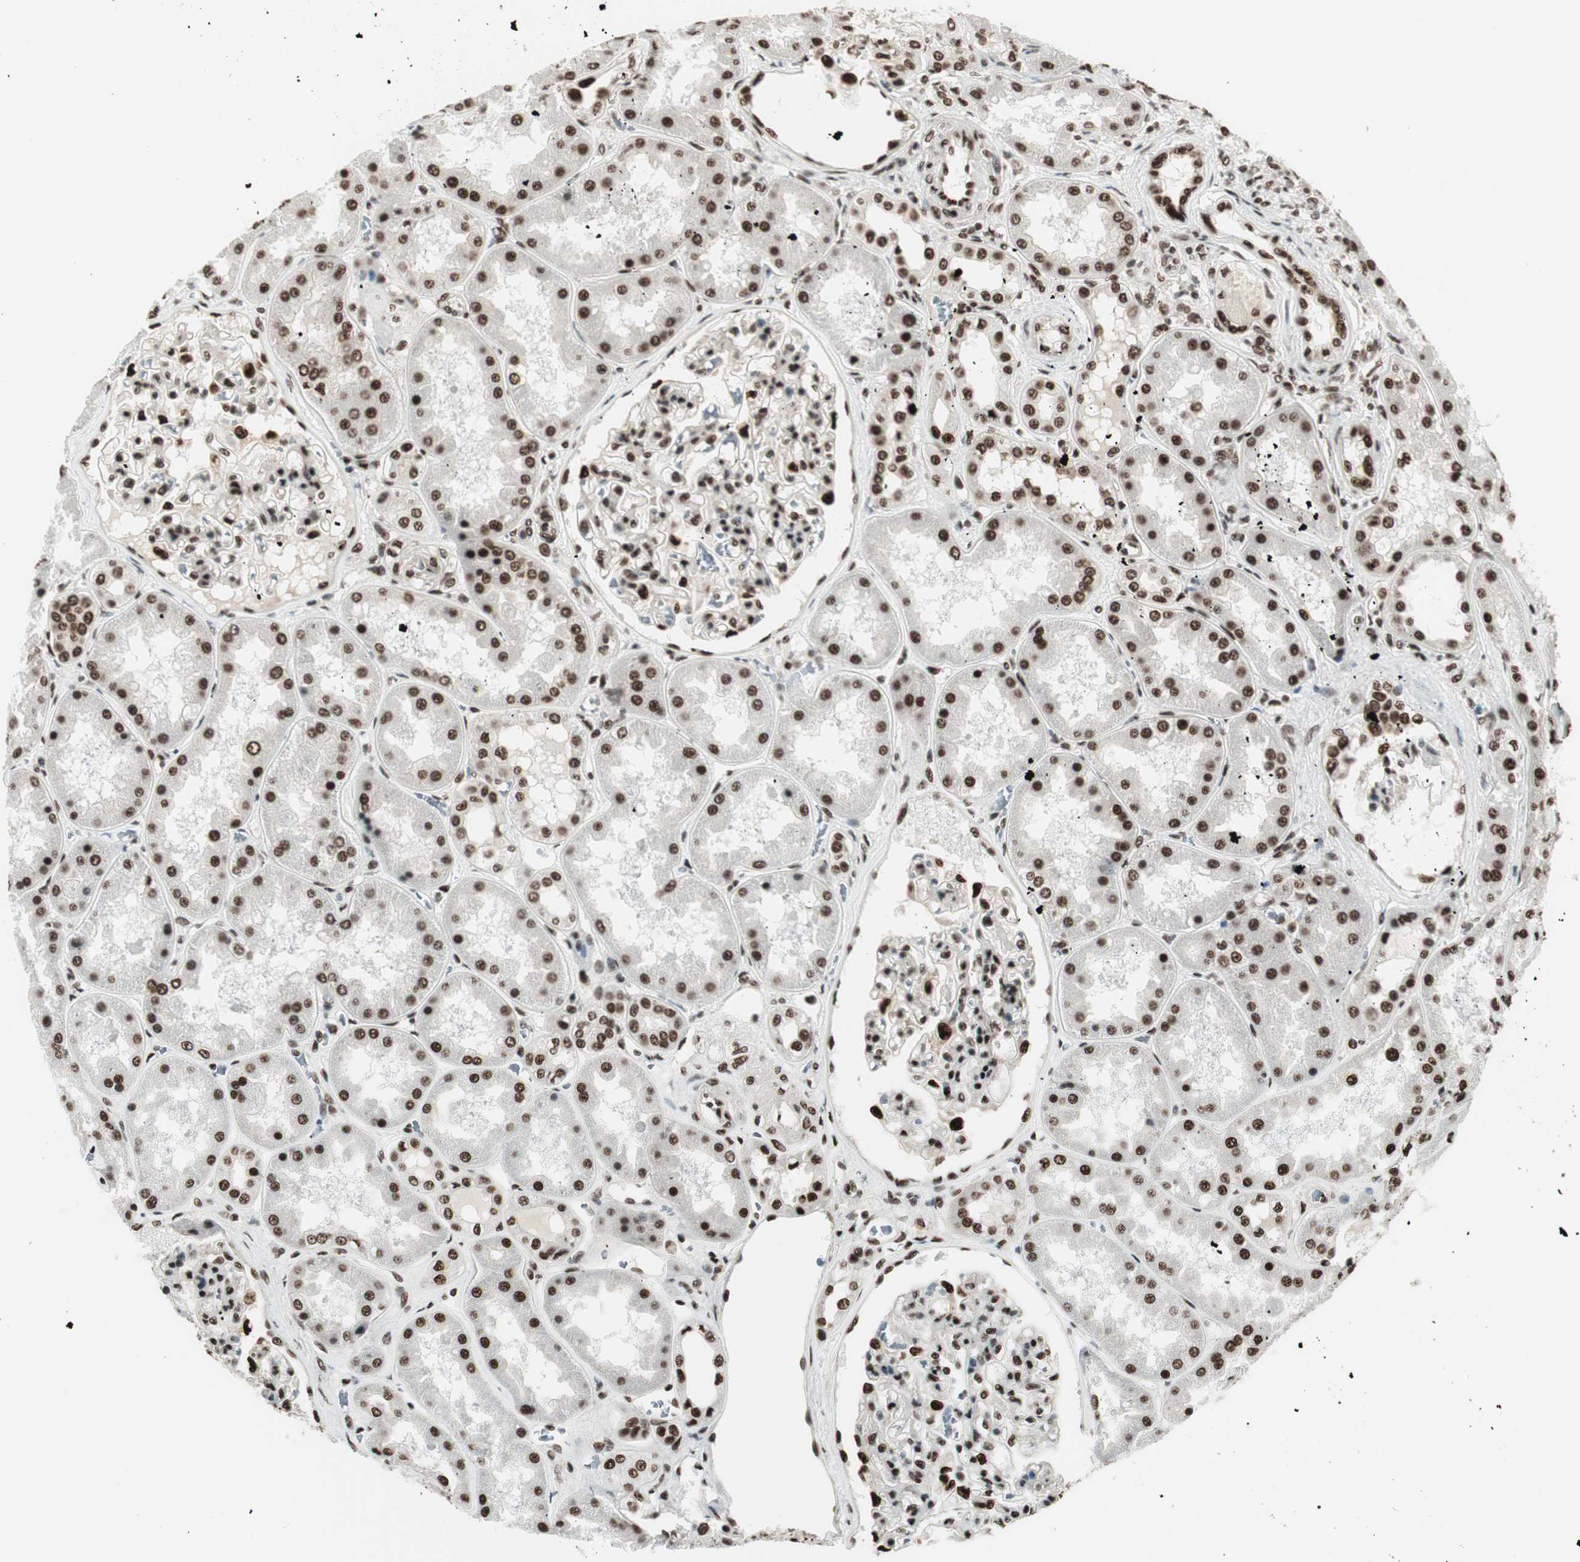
{"staining": {"intensity": "strong", "quantity": ">75%", "location": "nuclear"}, "tissue": "kidney", "cell_type": "Cells in glomeruli", "image_type": "normal", "snomed": [{"axis": "morphology", "description": "Normal tissue, NOS"}, {"axis": "topography", "description": "Kidney"}], "caption": "High-magnification brightfield microscopy of unremarkable kidney stained with DAB (3,3'-diaminobenzidine) (brown) and counterstained with hematoxylin (blue). cells in glomeruli exhibit strong nuclear staining is identified in about>75% of cells. (brown staining indicates protein expression, while blue staining denotes nuclei).", "gene": "HEXIM1", "patient": {"sex": "female", "age": 56}}